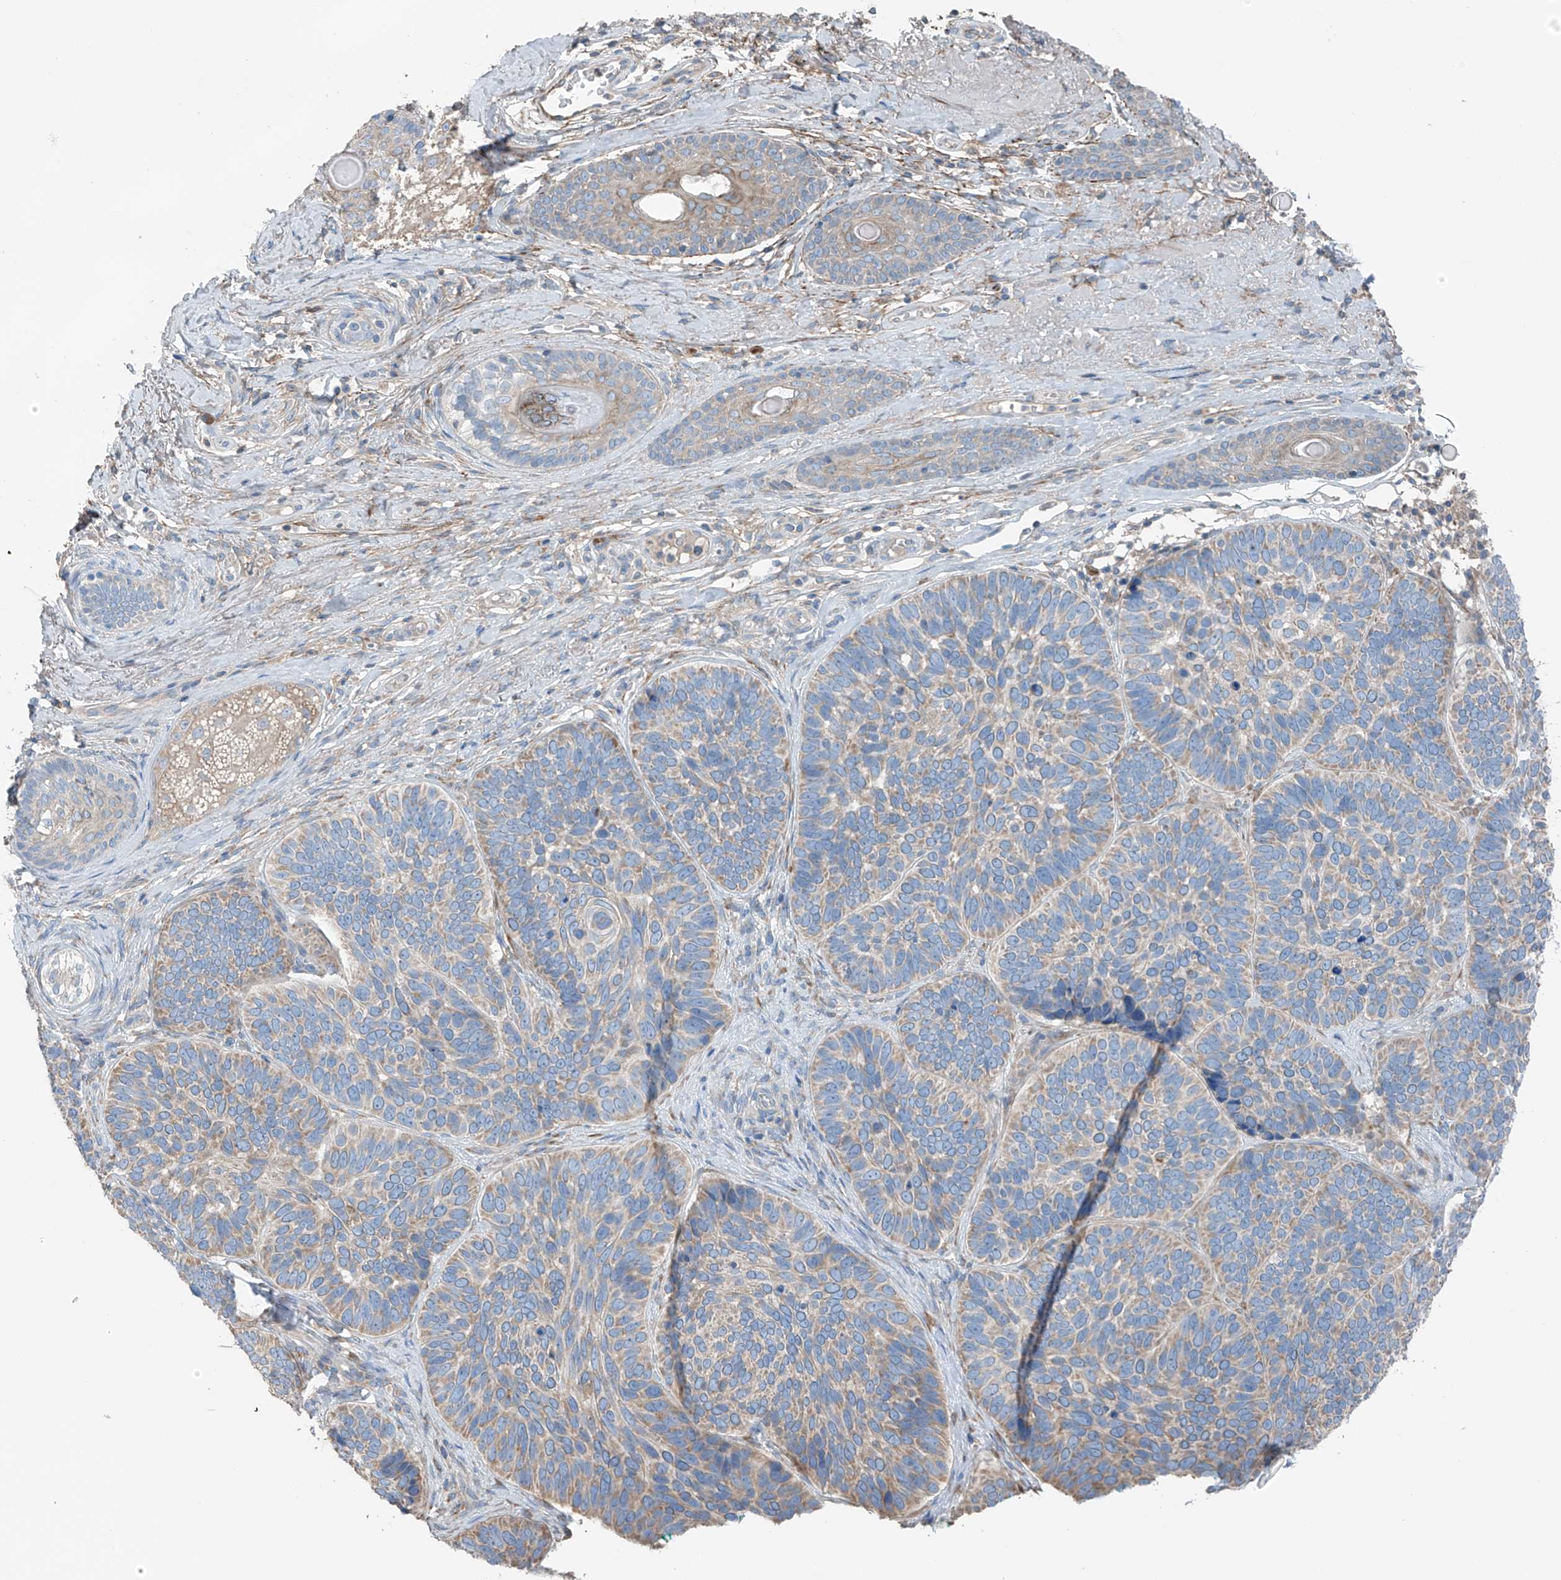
{"staining": {"intensity": "weak", "quantity": "25%-75%", "location": "cytoplasmic/membranous"}, "tissue": "skin cancer", "cell_type": "Tumor cells", "image_type": "cancer", "snomed": [{"axis": "morphology", "description": "Basal cell carcinoma"}, {"axis": "topography", "description": "Skin"}], "caption": "Skin cancer (basal cell carcinoma) stained for a protein (brown) shows weak cytoplasmic/membranous positive expression in about 25%-75% of tumor cells.", "gene": "GALNTL6", "patient": {"sex": "male", "age": 62}}